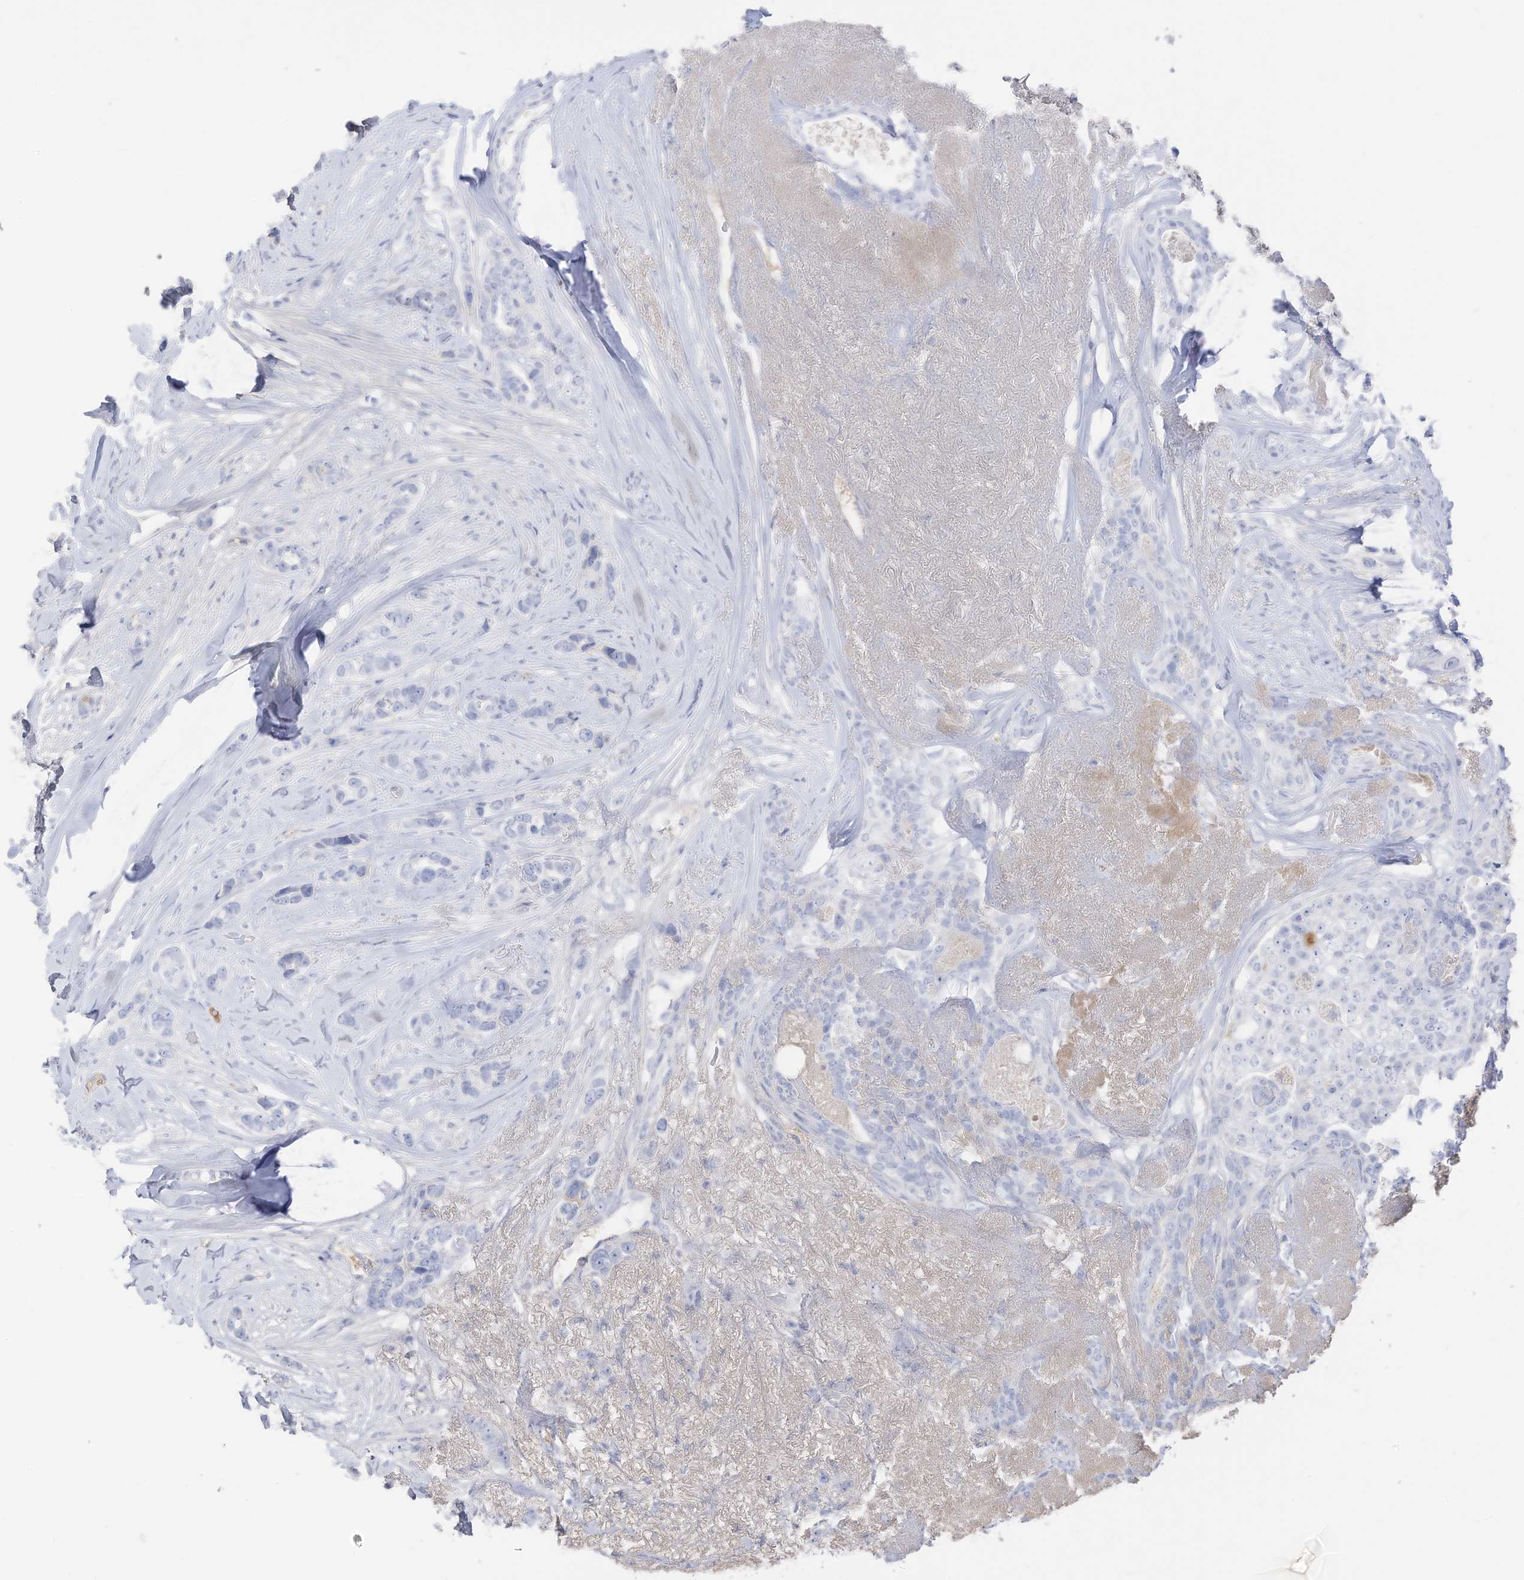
{"staining": {"intensity": "negative", "quantity": "none", "location": "none"}, "tissue": "breast cancer", "cell_type": "Tumor cells", "image_type": "cancer", "snomed": [{"axis": "morphology", "description": "Lobular carcinoma"}, {"axis": "topography", "description": "Breast"}], "caption": "Immunohistochemistry histopathology image of human breast lobular carcinoma stained for a protein (brown), which demonstrates no expression in tumor cells. (Immunohistochemistry, brightfield microscopy, high magnification).", "gene": "HSD17B13", "patient": {"sex": "female", "age": 51}}